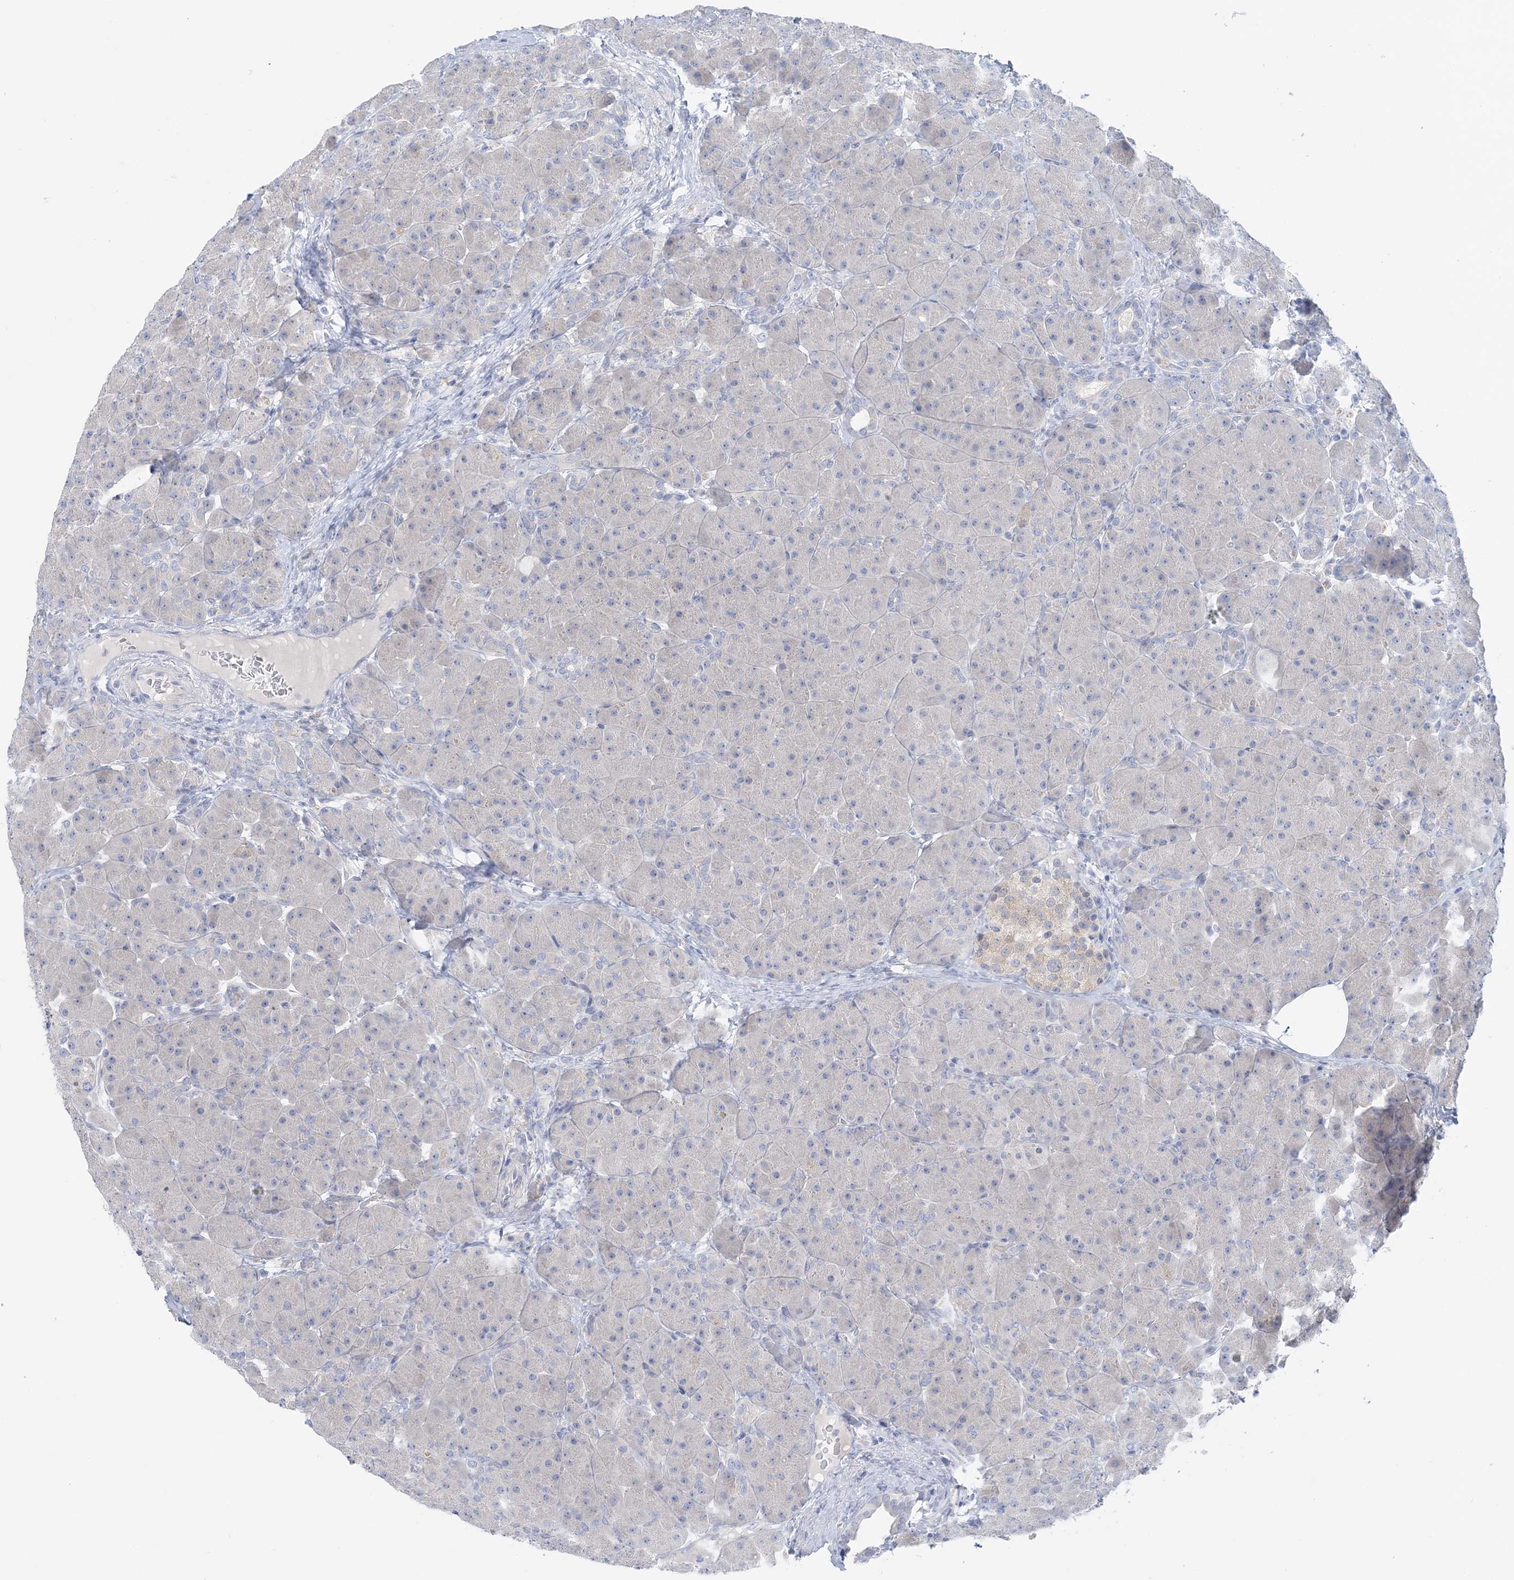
{"staining": {"intensity": "negative", "quantity": "none", "location": "none"}, "tissue": "pancreas", "cell_type": "Exocrine glandular cells", "image_type": "normal", "snomed": [{"axis": "morphology", "description": "Normal tissue, NOS"}, {"axis": "topography", "description": "Pancreas"}], "caption": "Pancreas was stained to show a protein in brown. There is no significant positivity in exocrine glandular cells. (Stains: DAB (3,3'-diaminobenzidine) IHC with hematoxylin counter stain, Microscopy: brightfield microscopy at high magnification).", "gene": "ENSG00000288637", "patient": {"sex": "male", "age": 66}}